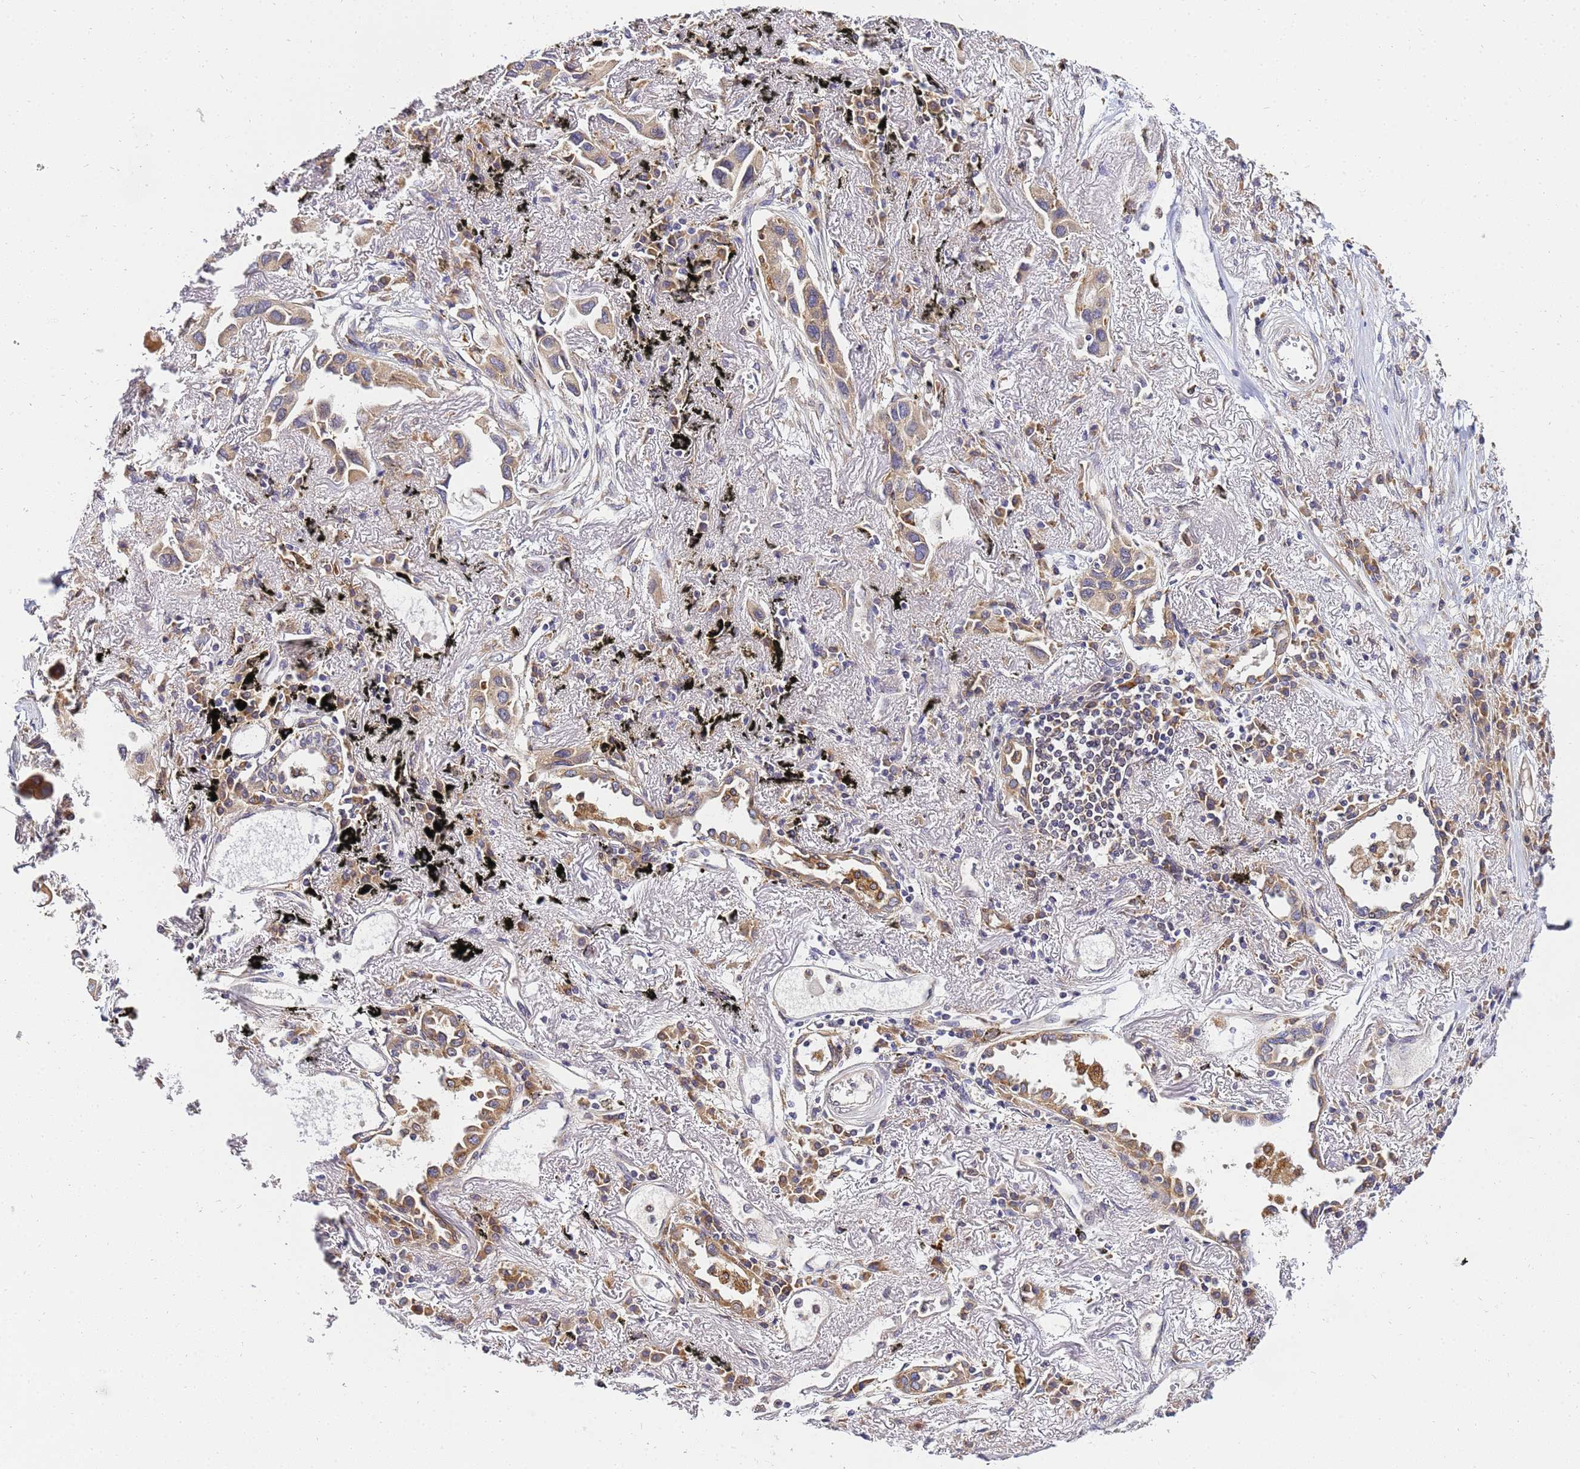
{"staining": {"intensity": "moderate", "quantity": ">75%", "location": "cytoplasmic/membranous"}, "tissue": "lung cancer", "cell_type": "Tumor cells", "image_type": "cancer", "snomed": [{"axis": "morphology", "description": "Adenocarcinoma, NOS"}, {"axis": "topography", "description": "Lung"}], "caption": "Human lung adenocarcinoma stained with a protein marker demonstrates moderate staining in tumor cells.", "gene": "ADPGK", "patient": {"sex": "female", "age": 76}}